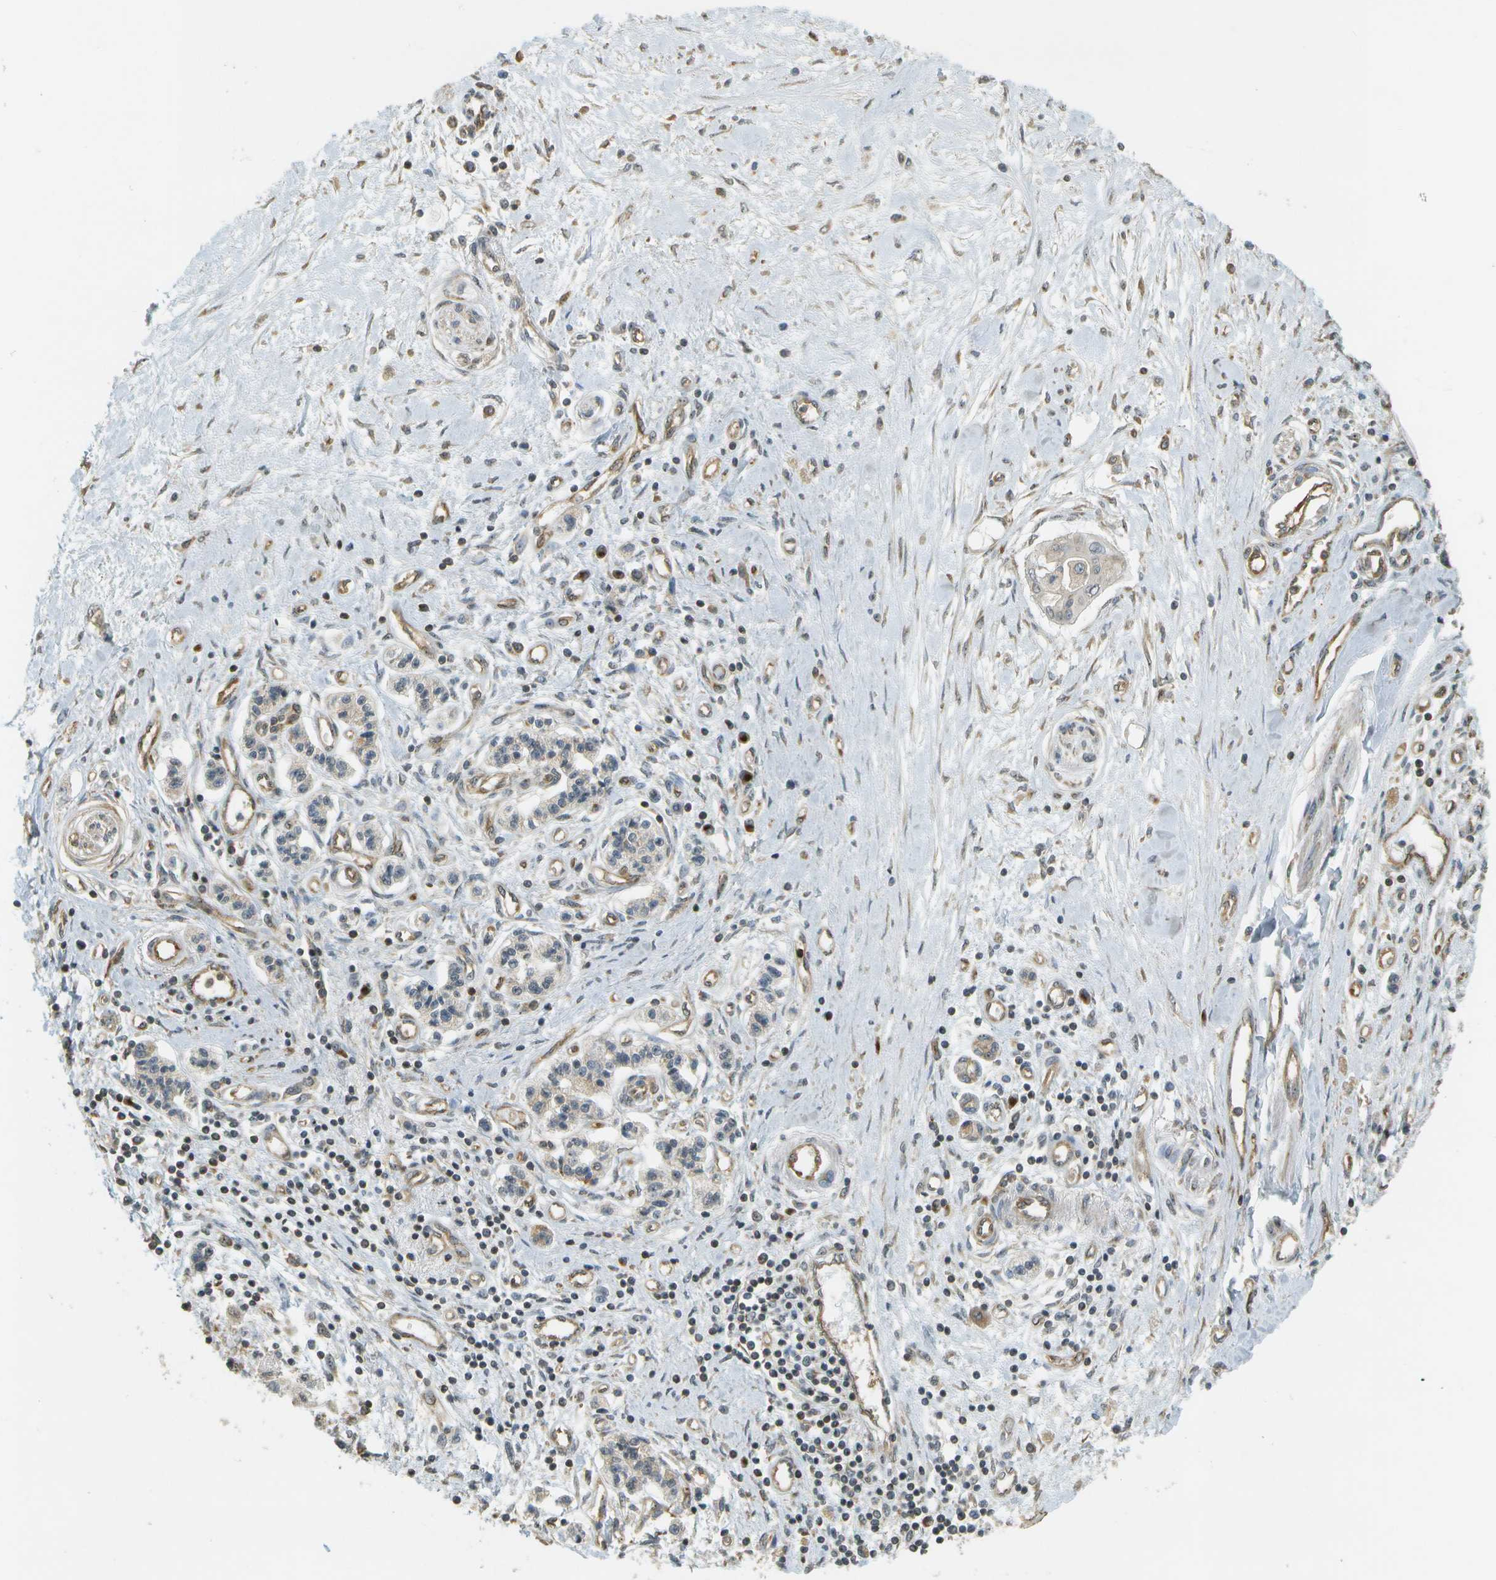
{"staining": {"intensity": "weak", "quantity": "<25%", "location": "cytoplasmic/membranous"}, "tissue": "pancreatic cancer", "cell_type": "Tumor cells", "image_type": "cancer", "snomed": [{"axis": "morphology", "description": "Adenocarcinoma, NOS"}, {"axis": "topography", "description": "Pancreas"}], "caption": "The immunohistochemistry (IHC) photomicrograph has no significant positivity in tumor cells of pancreatic cancer (adenocarcinoma) tissue. (Brightfield microscopy of DAB IHC at high magnification).", "gene": "LRP12", "patient": {"sex": "female", "age": 77}}